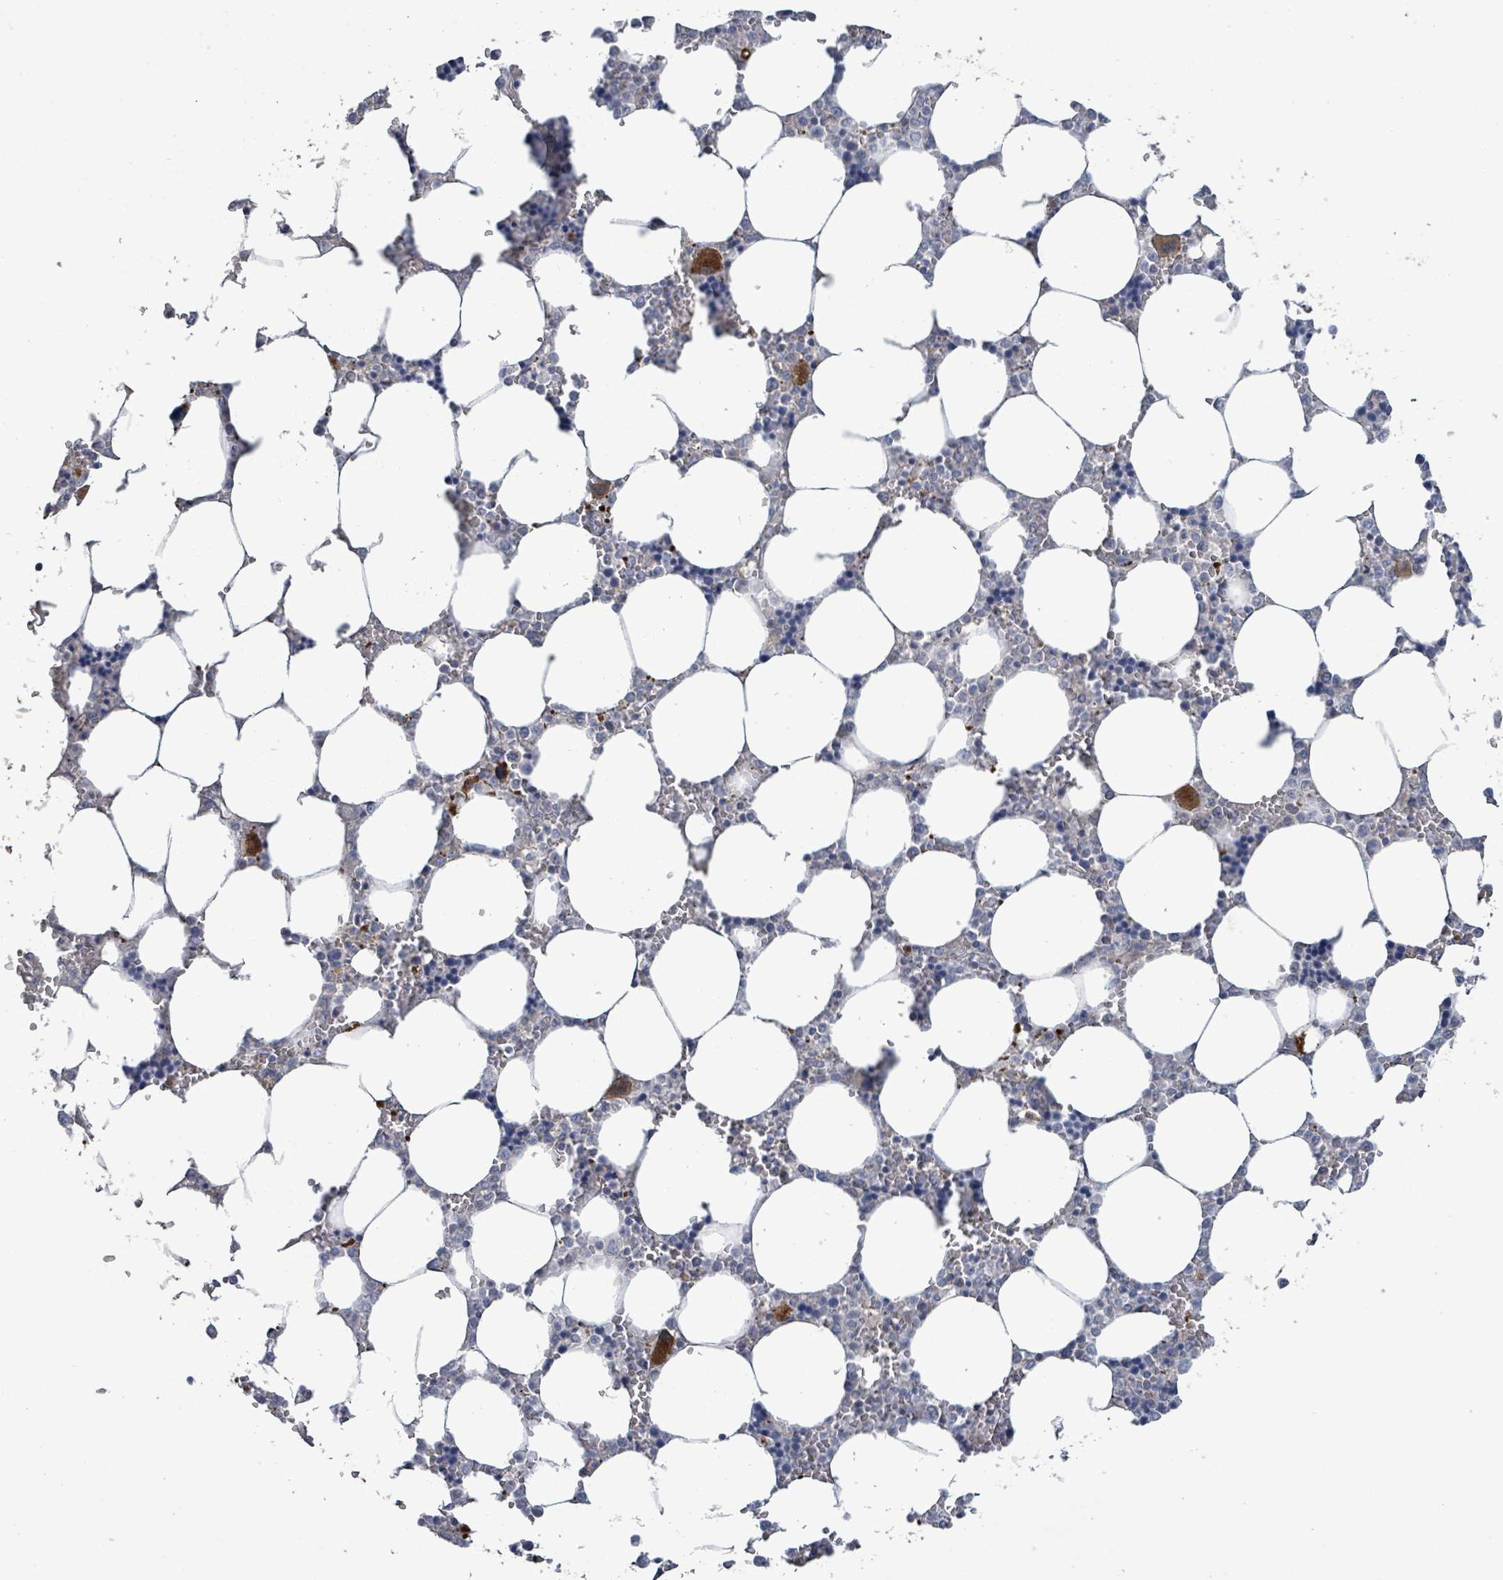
{"staining": {"intensity": "strong", "quantity": "<25%", "location": "cytoplasmic/membranous"}, "tissue": "bone marrow", "cell_type": "Hematopoietic cells", "image_type": "normal", "snomed": [{"axis": "morphology", "description": "Normal tissue, NOS"}, {"axis": "topography", "description": "Bone marrow"}], "caption": "The histopathology image demonstrates immunohistochemical staining of normal bone marrow. There is strong cytoplasmic/membranous expression is identified in about <25% of hematopoietic cells.", "gene": "LILRA4", "patient": {"sex": "male", "age": 64}}